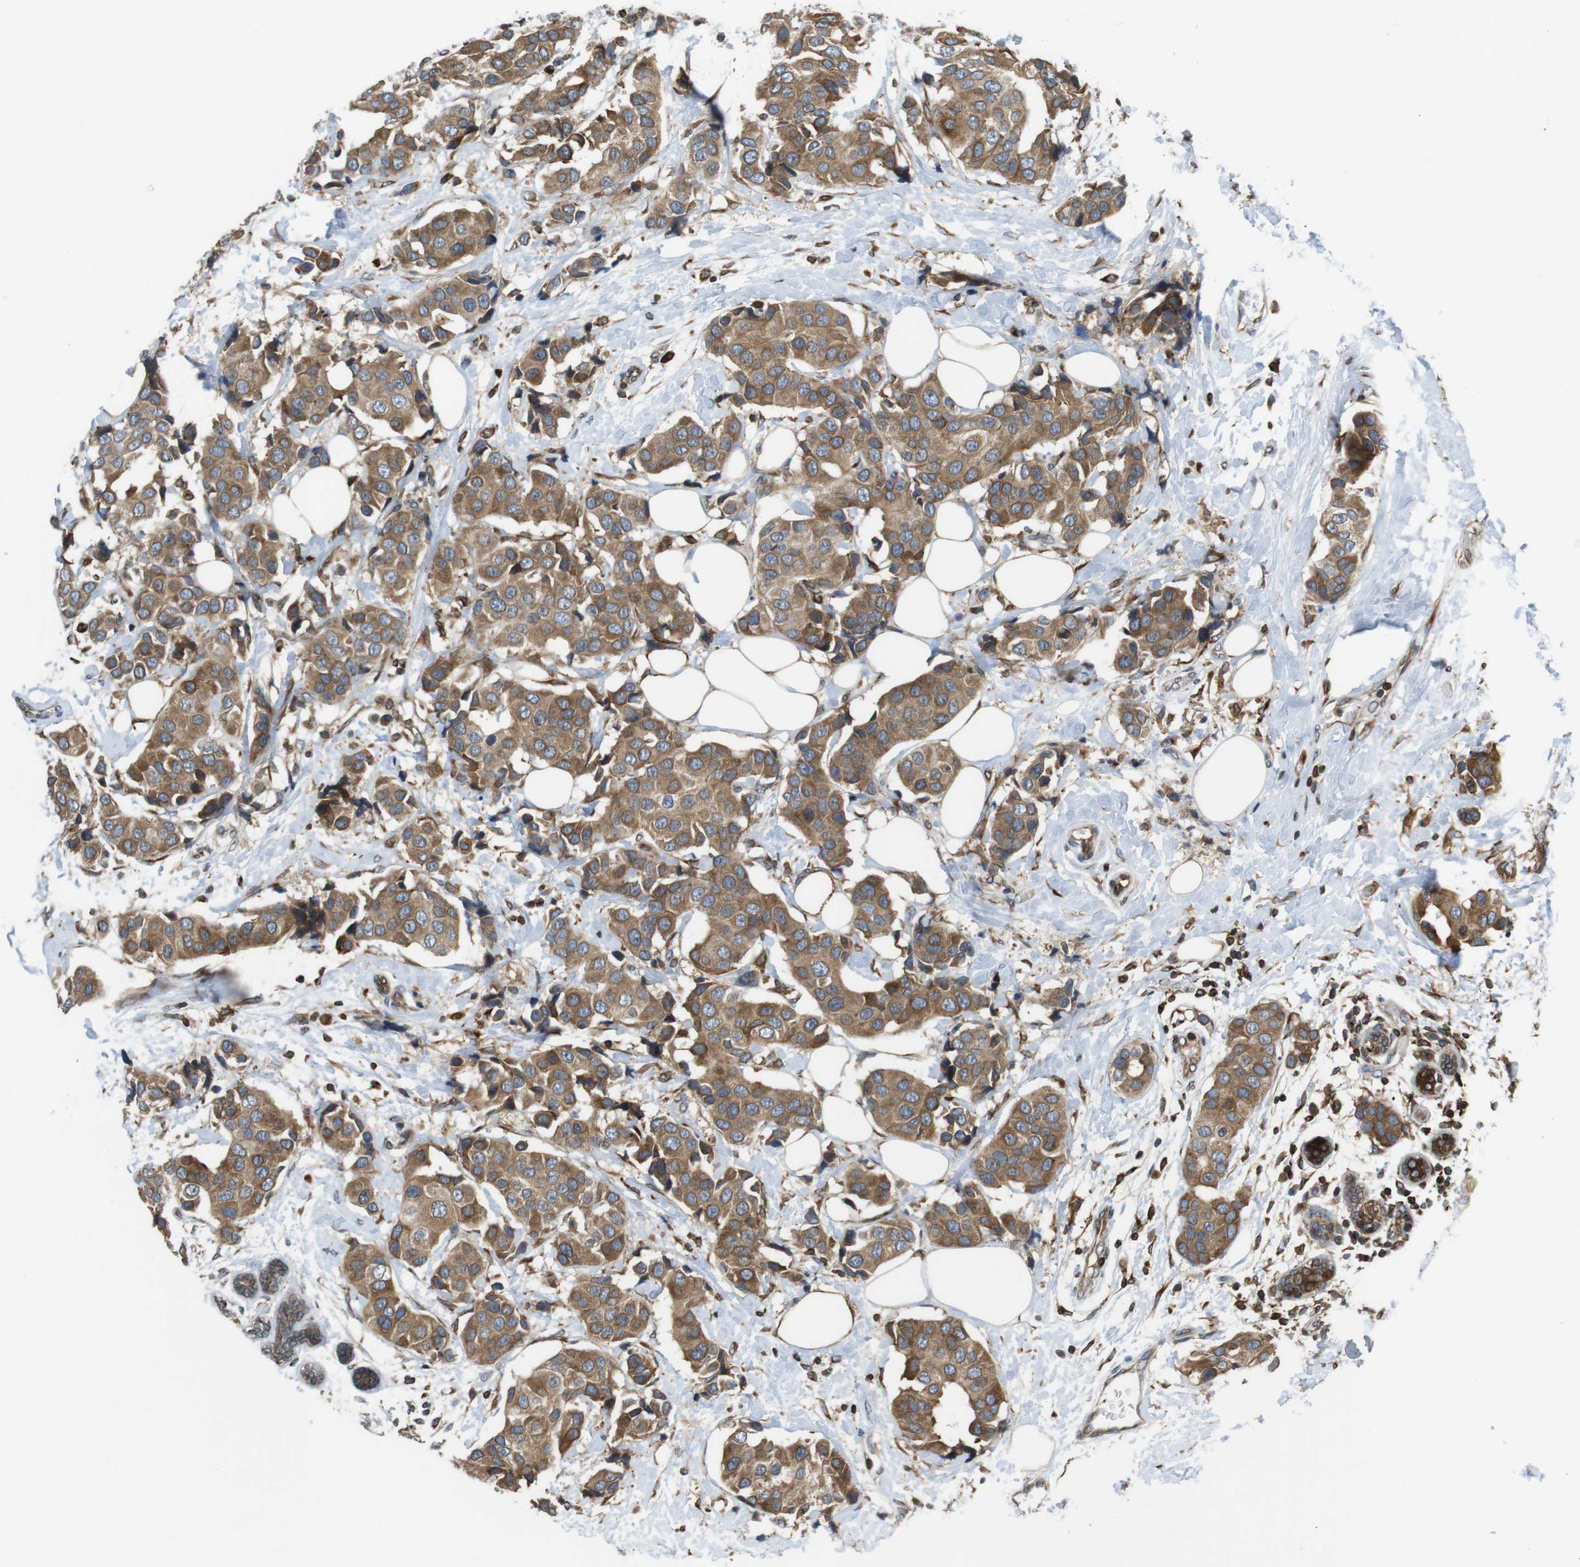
{"staining": {"intensity": "moderate", "quantity": ">75%", "location": "cytoplasmic/membranous"}, "tissue": "breast cancer", "cell_type": "Tumor cells", "image_type": "cancer", "snomed": [{"axis": "morphology", "description": "Normal tissue, NOS"}, {"axis": "morphology", "description": "Duct carcinoma"}, {"axis": "topography", "description": "Breast"}], "caption": "Brown immunohistochemical staining in breast cancer displays moderate cytoplasmic/membranous staining in about >75% of tumor cells.", "gene": "ARL6IP5", "patient": {"sex": "female", "age": 39}}